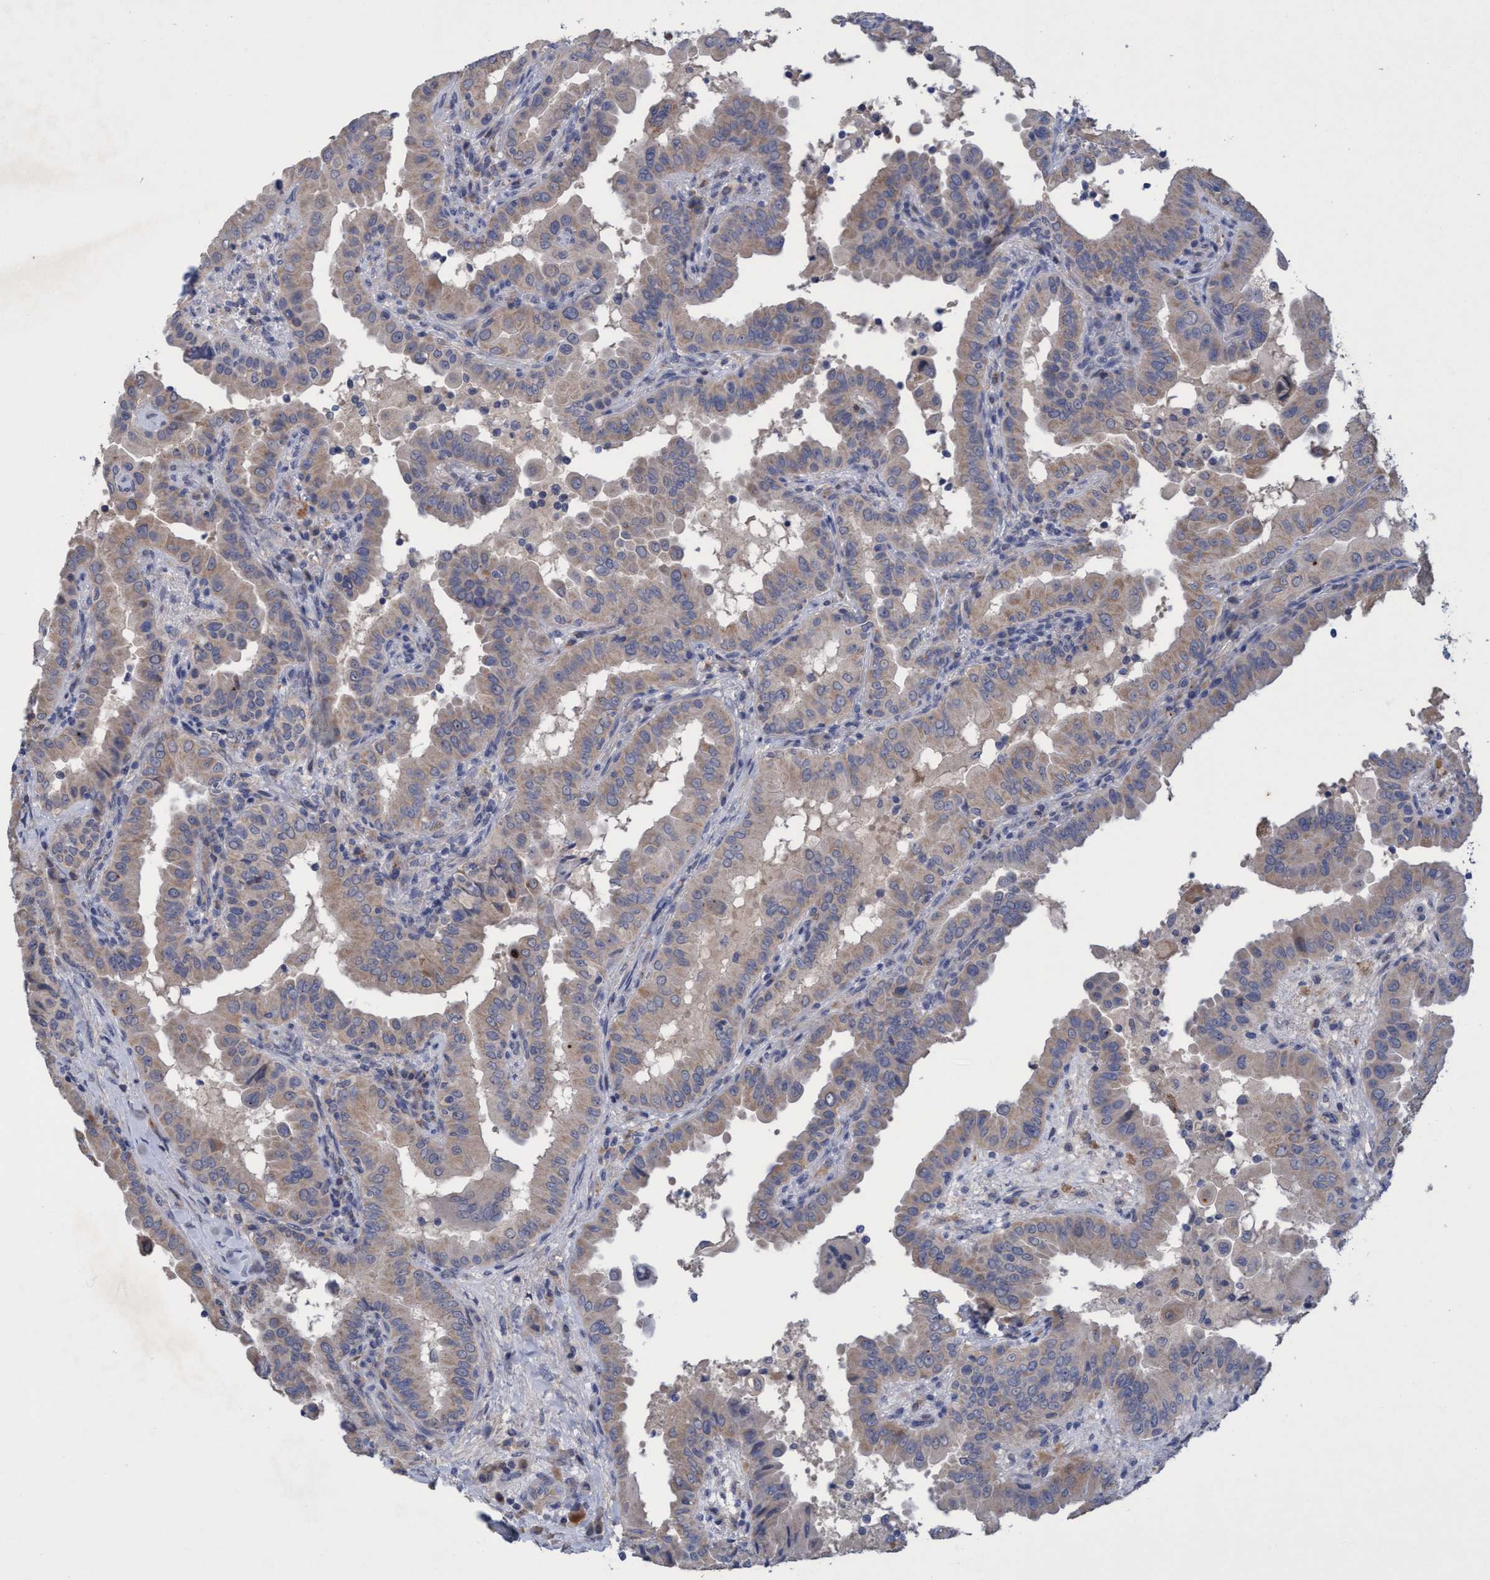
{"staining": {"intensity": "weak", "quantity": "<25%", "location": "cytoplasmic/membranous"}, "tissue": "thyroid cancer", "cell_type": "Tumor cells", "image_type": "cancer", "snomed": [{"axis": "morphology", "description": "Papillary adenocarcinoma, NOS"}, {"axis": "topography", "description": "Thyroid gland"}], "caption": "A histopathology image of human thyroid cancer is negative for staining in tumor cells.", "gene": "SEMA4D", "patient": {"sex": "male", "age": 33}}